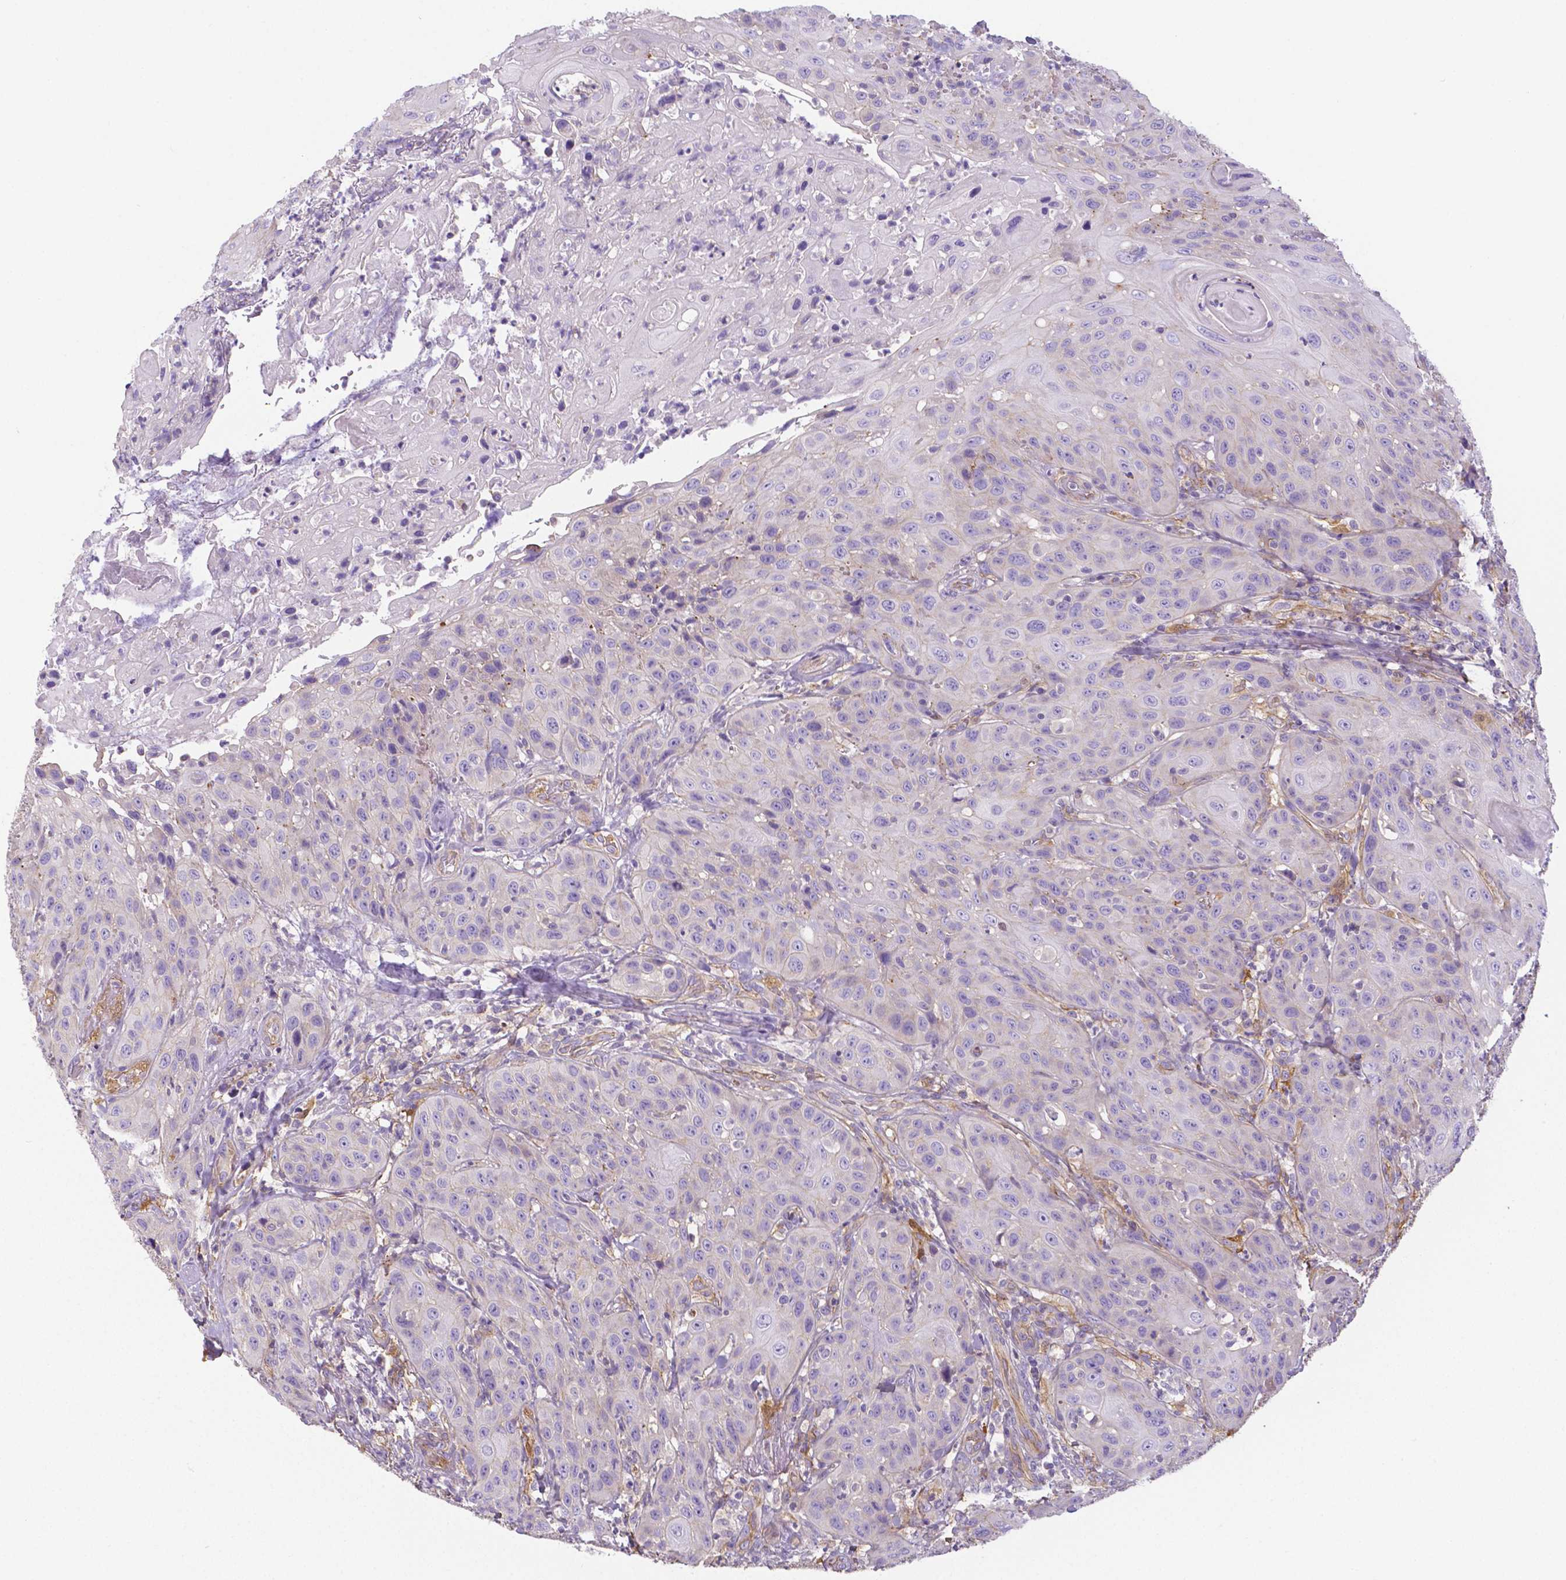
{"staining": {"intensity": "negative", "quantity": "none", "location": "none"}, "tissue": "head and neck cancer", "cell_type": "Tumor cells", "image_type": "cancer", "snomed": [{"axis": "morphology", "description": "Normal tissue, NOS"}, {"axis": "morphology", "description": "Squamous cell carcinoma, NOS"}, {"axis": "topography", "description": "Oral tissue"}, {"axis": "topography", "description": "Tounge, NOS"}, {"axis": "topography", "description": "Head-Neck"}], "caption": "The immunohistochemistry histopathology image has no significant staining in tumor cells of head and neck squamous cell carcinoma tissue.", "gene": "CRMP1", "patient": {"sex": "male", "age": 62}}